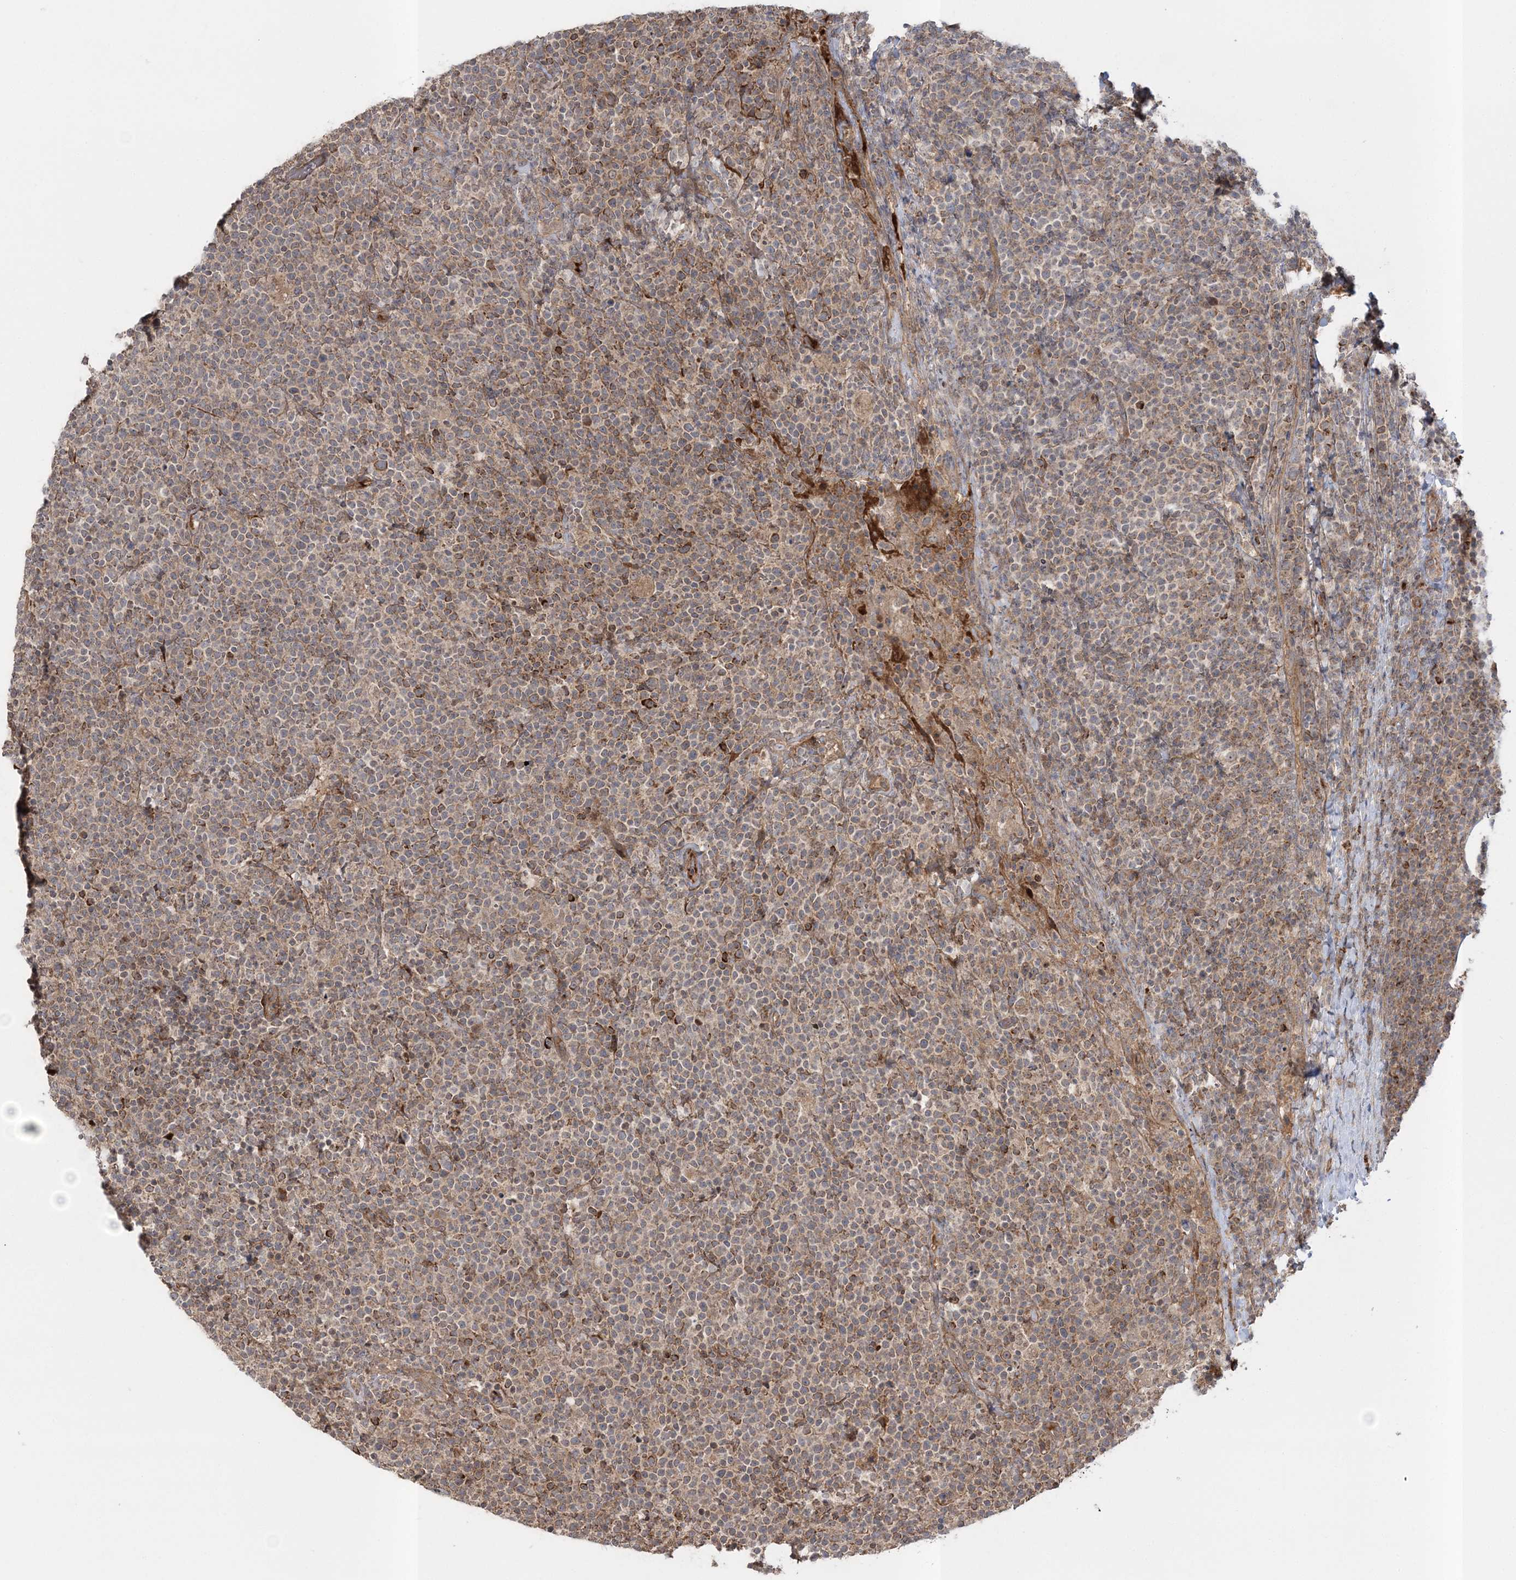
{"staining": {"intensity": "moderate", "quantity": "25%-75%", "location": "cytoplasmic/membranous"}, "tissue": "lymphoma", "cell_type": "Tumor cells", "image_type": "cancer", "snomed": [{"axis": "morphology", "description": "Malignant lymphoma, non-Hodgkin's type, High grade"}, {"axis": "topography", "description": "Lymph node"}], "caption": "Immunohistochemistry micrograph of high-grade malignant lymphoma, non-Hodgkin's type stained for a protein (brown), which demonstrates medium levels of moderate cytoplasmic/membranous staining in about 25%-75% of tumor cells.", "gene": "MOCS2", "patient": {"sex": "male", "age": 61}}